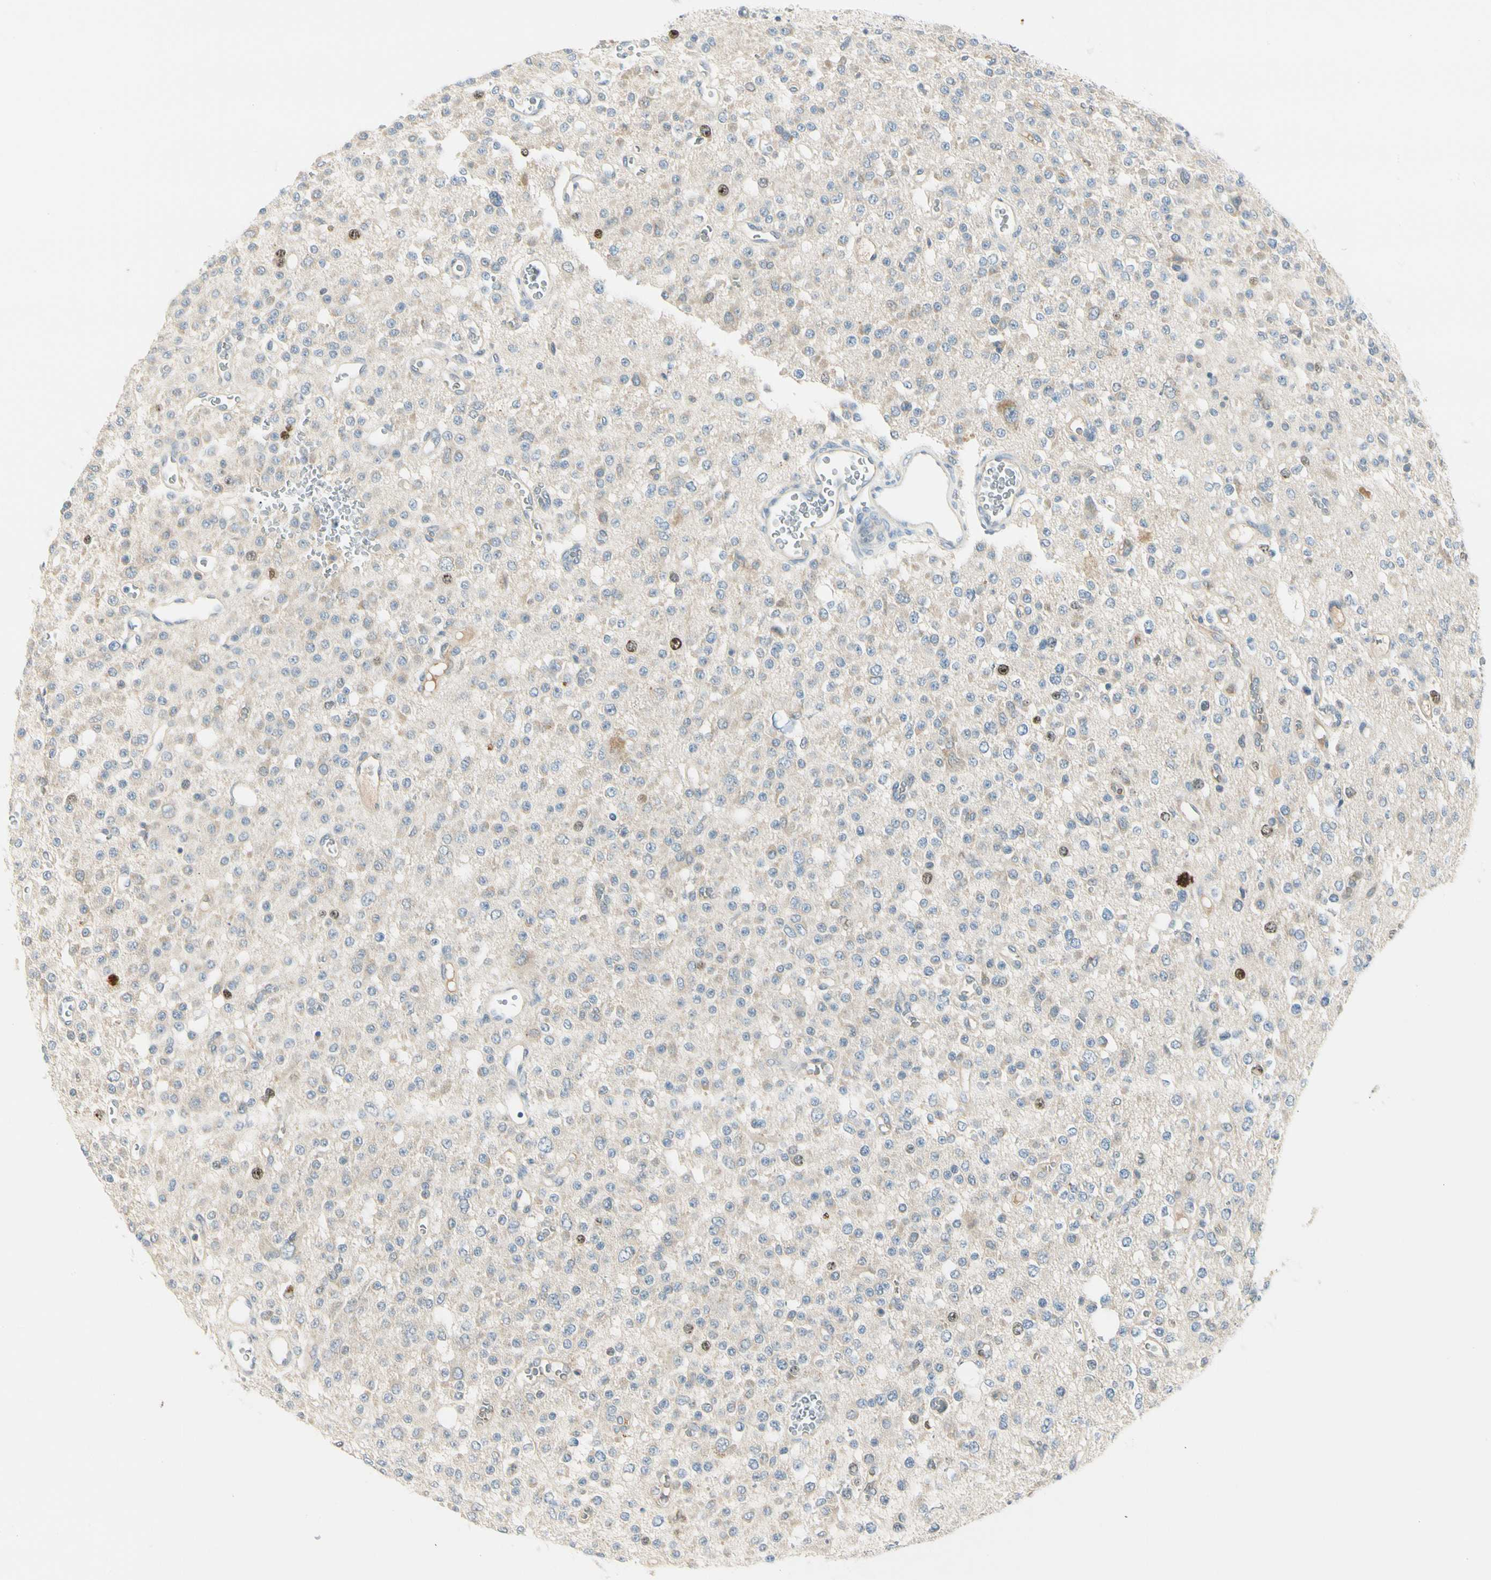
{"staining": {"intensity": "moderate", "quantity": "<25%", "location": "nuclear"}, "tissue": "glioma", "cell_type": "Tumor cells", "image_type": "cancer", "snomed": [{"axis": "morphology", "description": "Glioma, malignant, Low grade"}, {"axis": "topography", "description": "Brain"}], "caption": "Immunohistochemistry image of neoplastic tissue: low-grade glioma (malignant) stained using immunohistochemistry shows low levels of moderate protein expression localized specifically in the nuclear of tumor cells, appearing as a nuclear brown color.", "gene": "PITX1", "patient": {"sex": "male", "age": 38}}